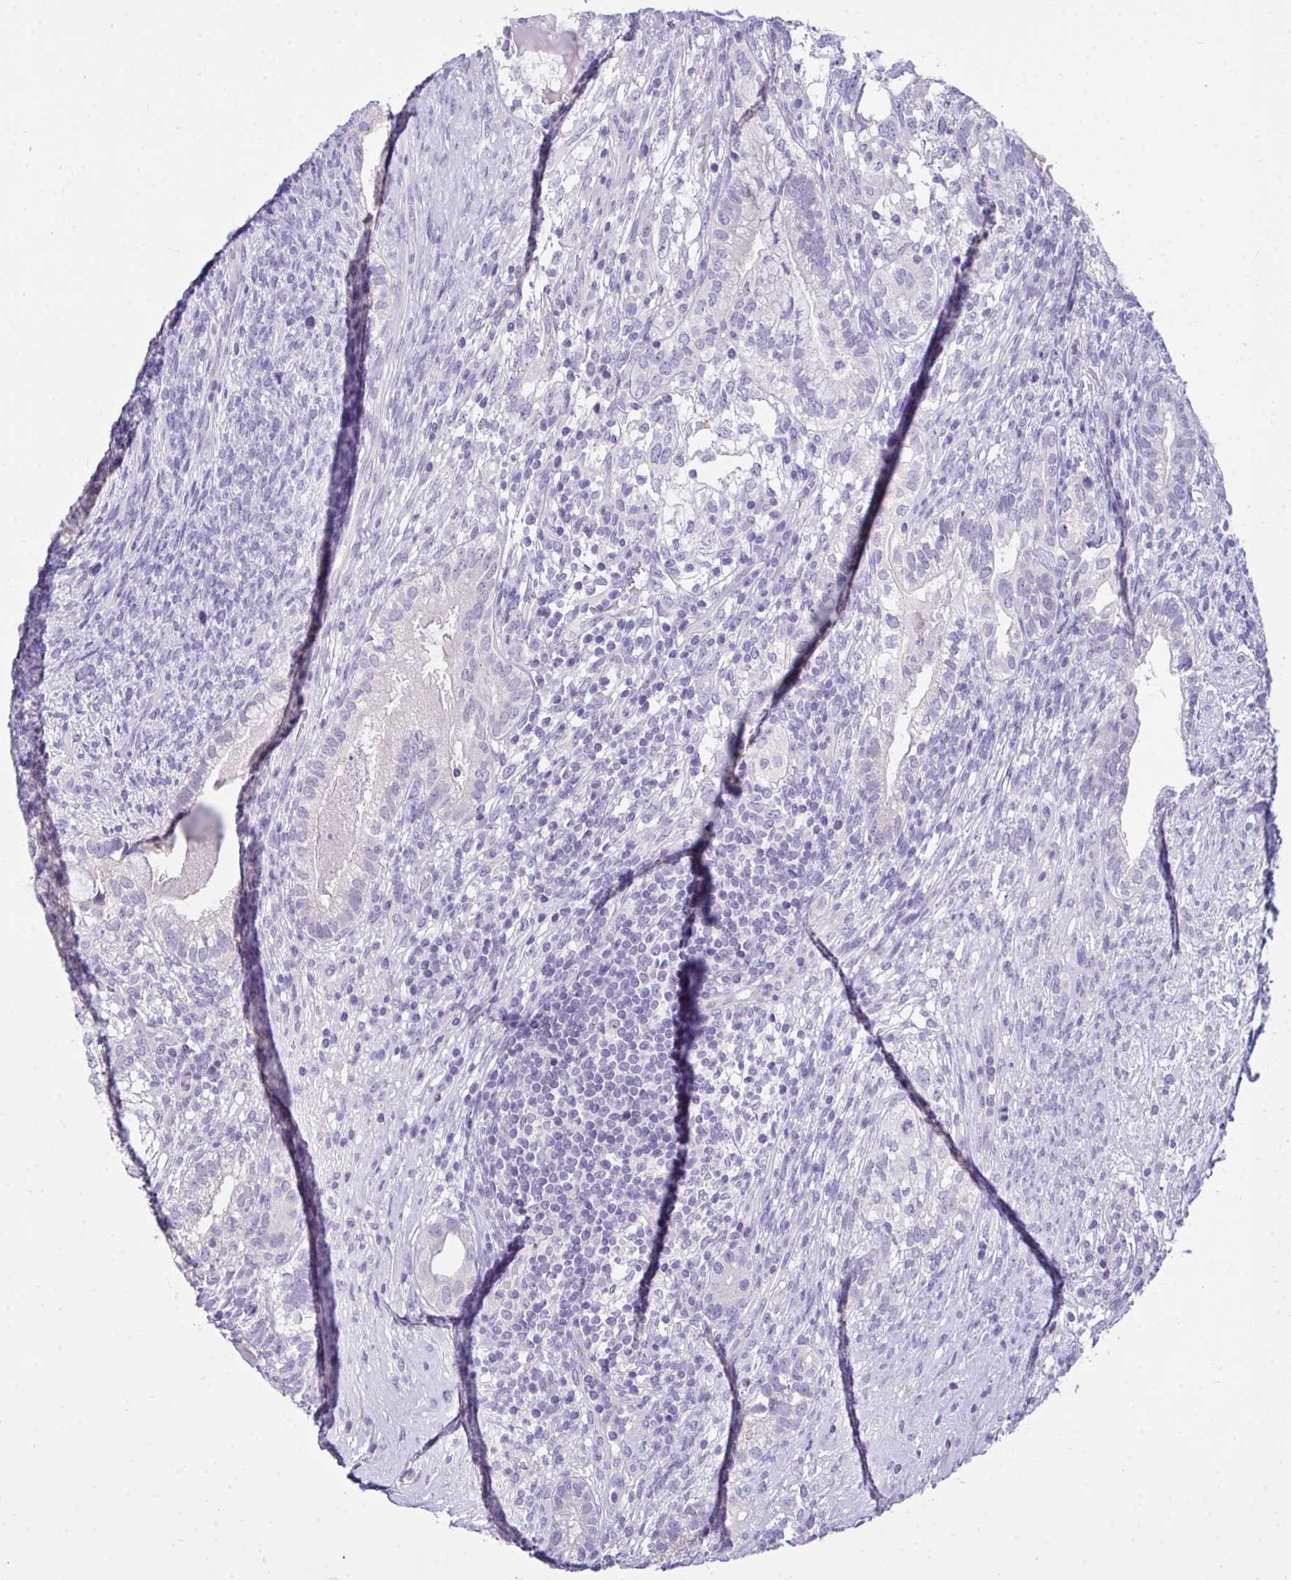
{"staining": {"intensity": "negative", "quantity": "none", "location": "none"}, "tissue": "testis cancer", "cell_type": "Tumor cells", "image_type": "cancer", "snomed": [{"axis": "morphology", "description": "Seminoma, NOS"}, {"axis": "morphology", "description": "Carcinoma, Embryonal, NOS"}, {"axis": "topography", "description": "Testis"}], "caption": "DAB (3,3'-diaminobenzidine) immunohistochemical staining of testis cancer demonstrates no significant expression in tumor cells.", "gene": "TMCO5A", "patient": {"sex": "male", "age": 41}}